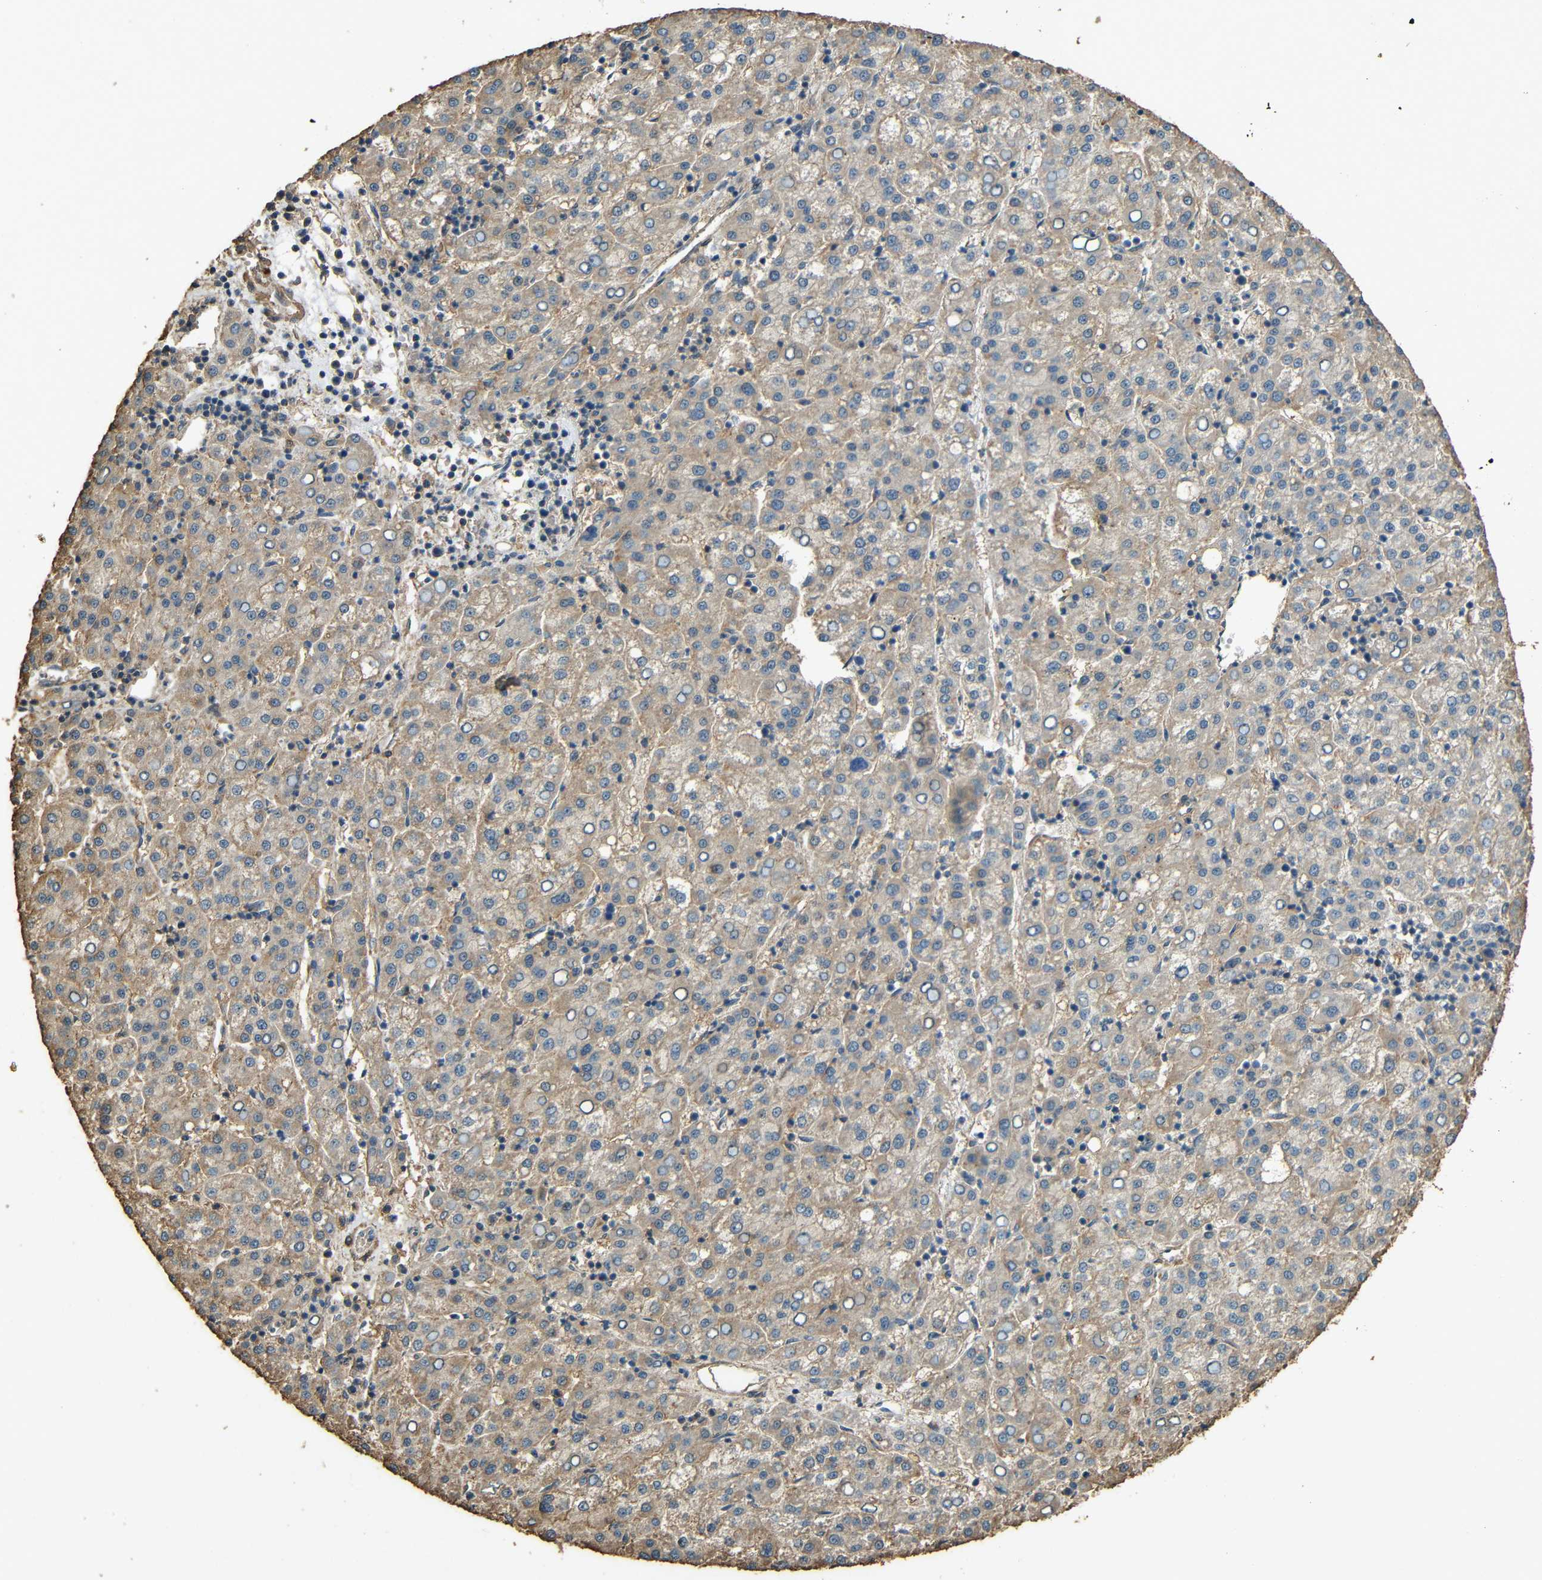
{"staining": {"intensity": "weak", "quantity": "25%-75%", "location": "cytoplasmic/membranous"}, "tissue": "liver cancer", "cell_type": "Tumor cells", "image_type": "cancer", "snomed": [{"axis": "morphology", "description": "Carcinoma, Hepatocellular, NOS"}, {"axis": "topography", "description": "Liver"}], "caption": "Liver cancer stained for a protein demonstrates weak cytoplasmic/membranous positivity in tumor cells.", "gene": "PDE5A", "patient": {"sex": "female", "age": 58}}